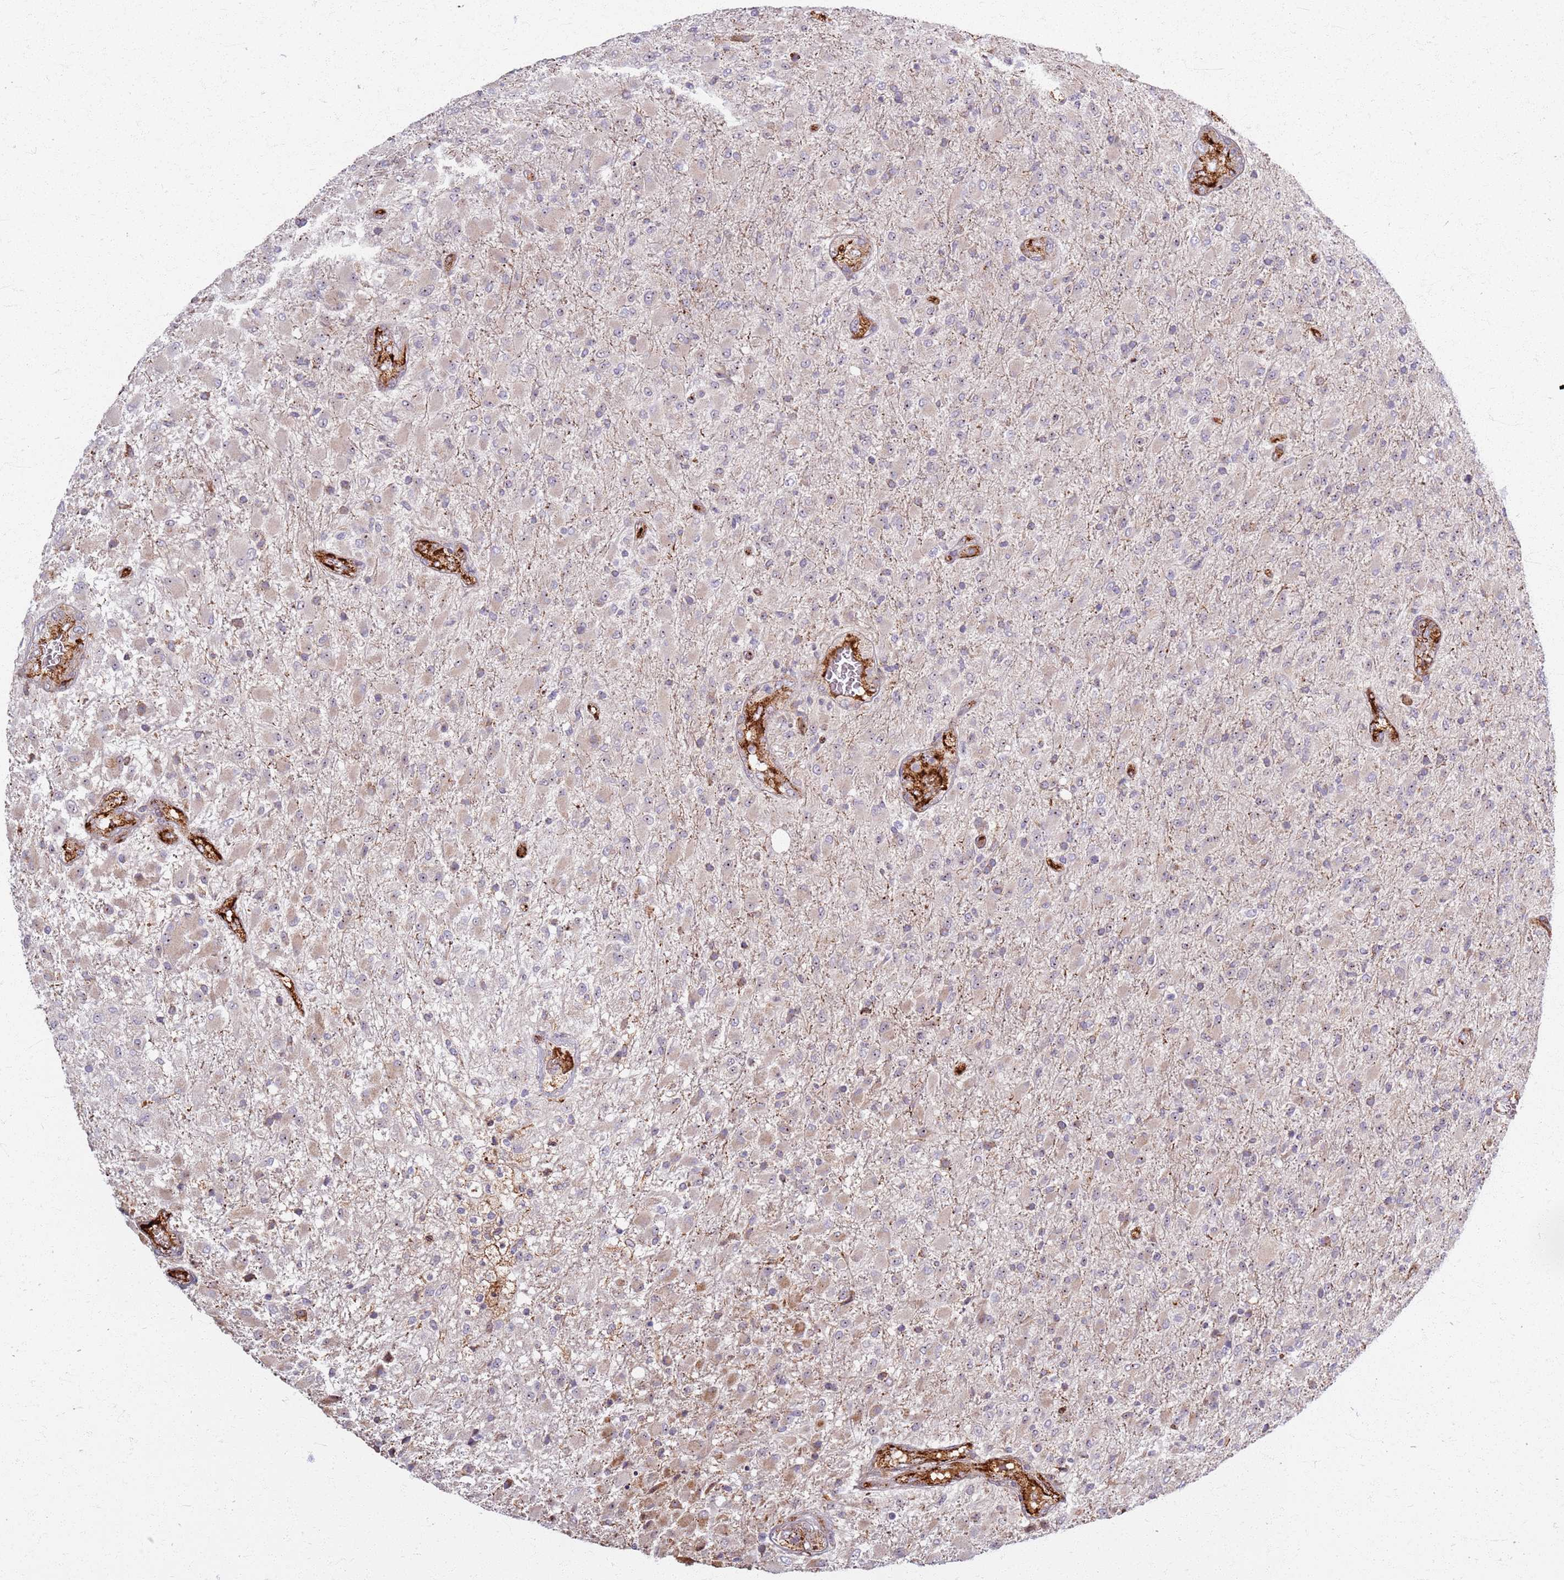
{"staining": {"intensity": "weak", "quantity": ">75%", "location": "cytoplasmic/membranous,nuclear"}, "tissue": "glioma", "cell_type": "Tumor cells", "image_type": "cancer", "snomed": [{"axis": "morphology", "description": "Glioma, malignant, Low grade"}, {"axis": "topography", "description": "Brain"}], "caption": "Glioma tissue exhibits weak cytoplasmic/membranous and nuclear positivity in approximately >75% of tumor cells, visualized by immunohistochemistry.", "gene": "KRI1", "patient": {"sex": "male", "age": 65}}